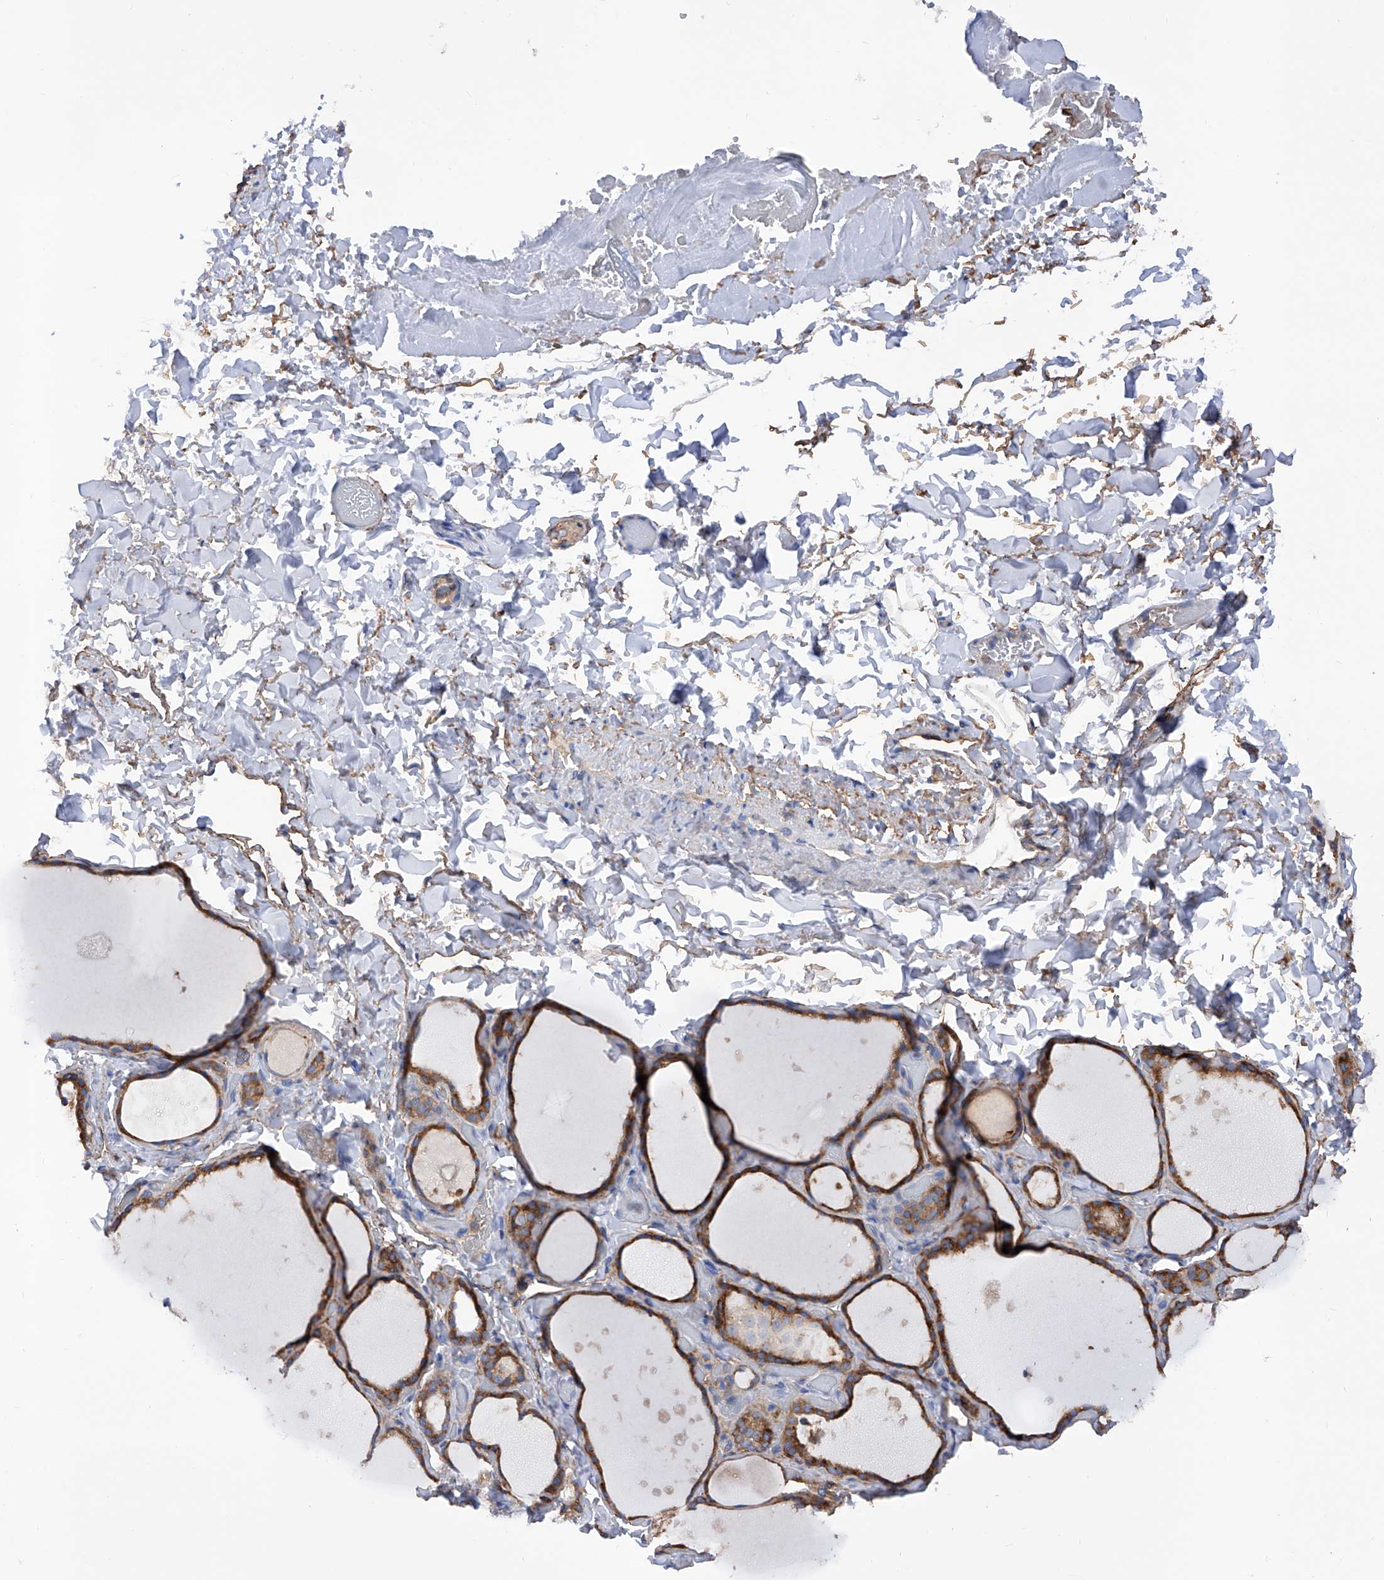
{"staining": {"intensity": "moderate", "quantity": ">75%", "location": "cytoplasmic/membranous"}, "tissue": "thyroid gland", "cell_type": "Glandular cells", "image_type": "normal", "snomed": [{"axis": "morphology", "description": "Normal tissue, NOS"}, {"axis": "topography", "description": "Thyroid gland"}], "caption": "IHC (DAB (3,3'-diaminobenzidine)) staining of unremarkable human thyroid gland shows moderate cytoplasmic/membranous protein staining in approximately >75% of glandular cells. The staining was performed using DAB (3,3'-diaminobenzidine), with brown indicating positive protein expression. Nuclei are stained blue with hematoxylin.", "gene": "INPP5B", "patient": {"sex": "female", "age": 44}}